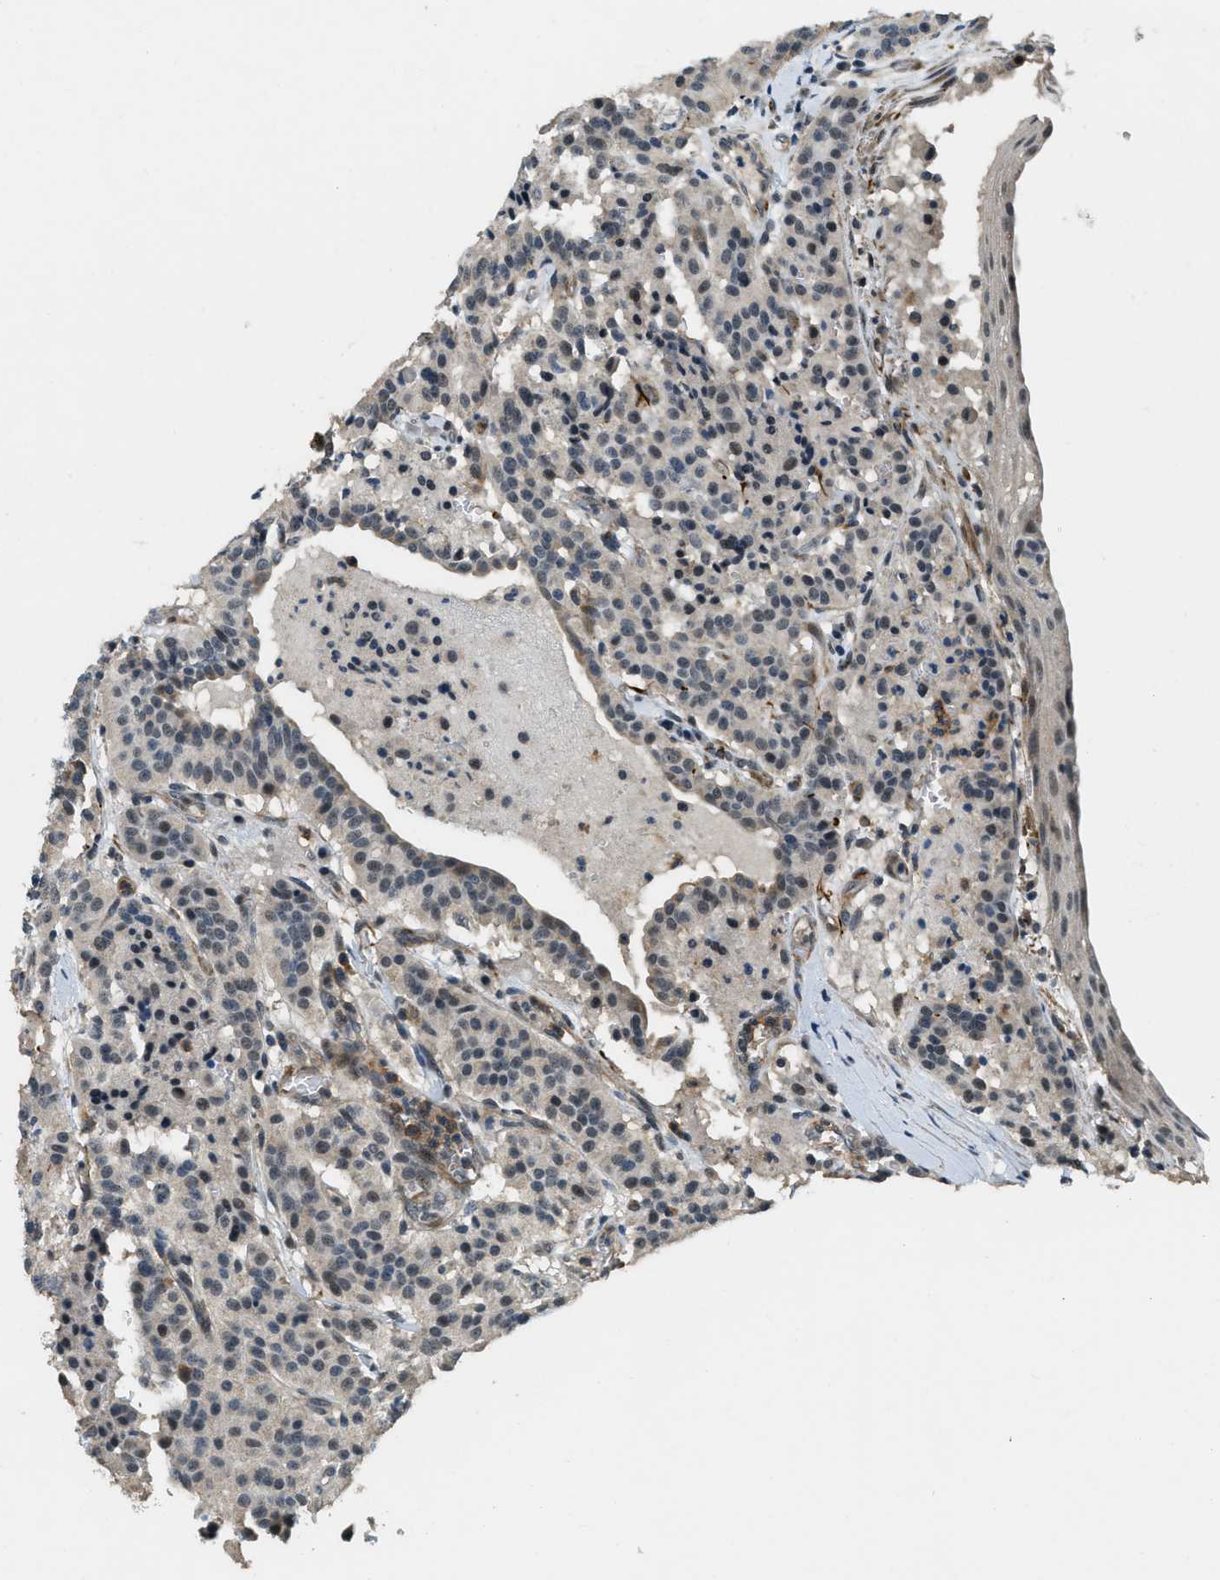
{"staining": {"intensity": "weak", "quantity": "<25%", "location": "nuclear"}, "tissue": "carcinoid", "cell_type": "Tumor cells", "image_type": "cancer", "snomed": [{"axis": "morphology", "description": "Carcinoid, malignant, NOS"}, {"axis": "topography", "description": "Lung"}], "caption": "Immunohistochemical staining of human carcinoid reveals no significant staining in tumor cells.", "gene": "MED21", "patient": {"sex": "male", "age": 30}}